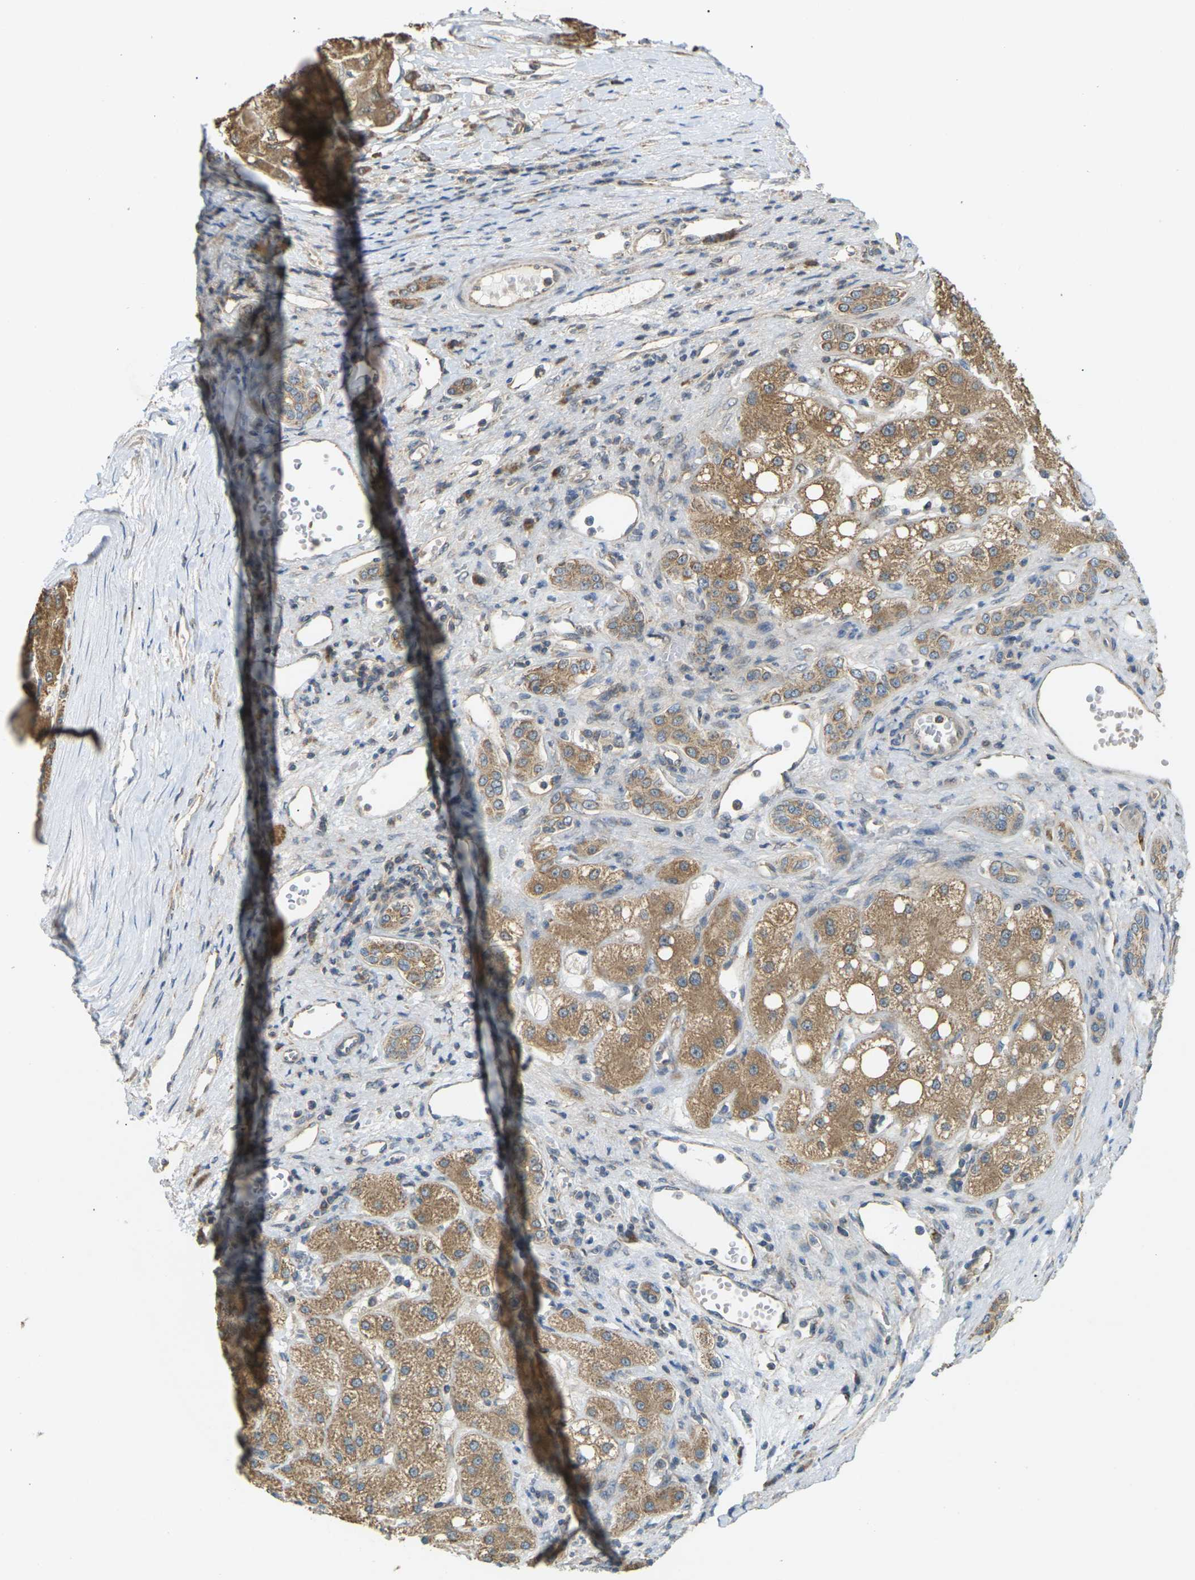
{"staining": {"intensity": "moderate", "quantity": ">75%", "location": "cytoplasmic/membranous"}, "tissue": "liver cancer", "cell_type": "Tumor cells", "image_type": "cancer", "snomed": [{"axis": "morphology", "description": "Carcinoma, Hepatocellular, NOS"}, {"axis": "topography", "description": "Liver"}], "caption": "Moderate cytoplasmic/membranous positivity for a protein is identified in approximately >75% of tumor cells of liver cancer (hepatocellular carcinoma) using immunohistochemistry (IHC).", "gene": "KSR1", "patient": {"sex": "male", "age": 80}}